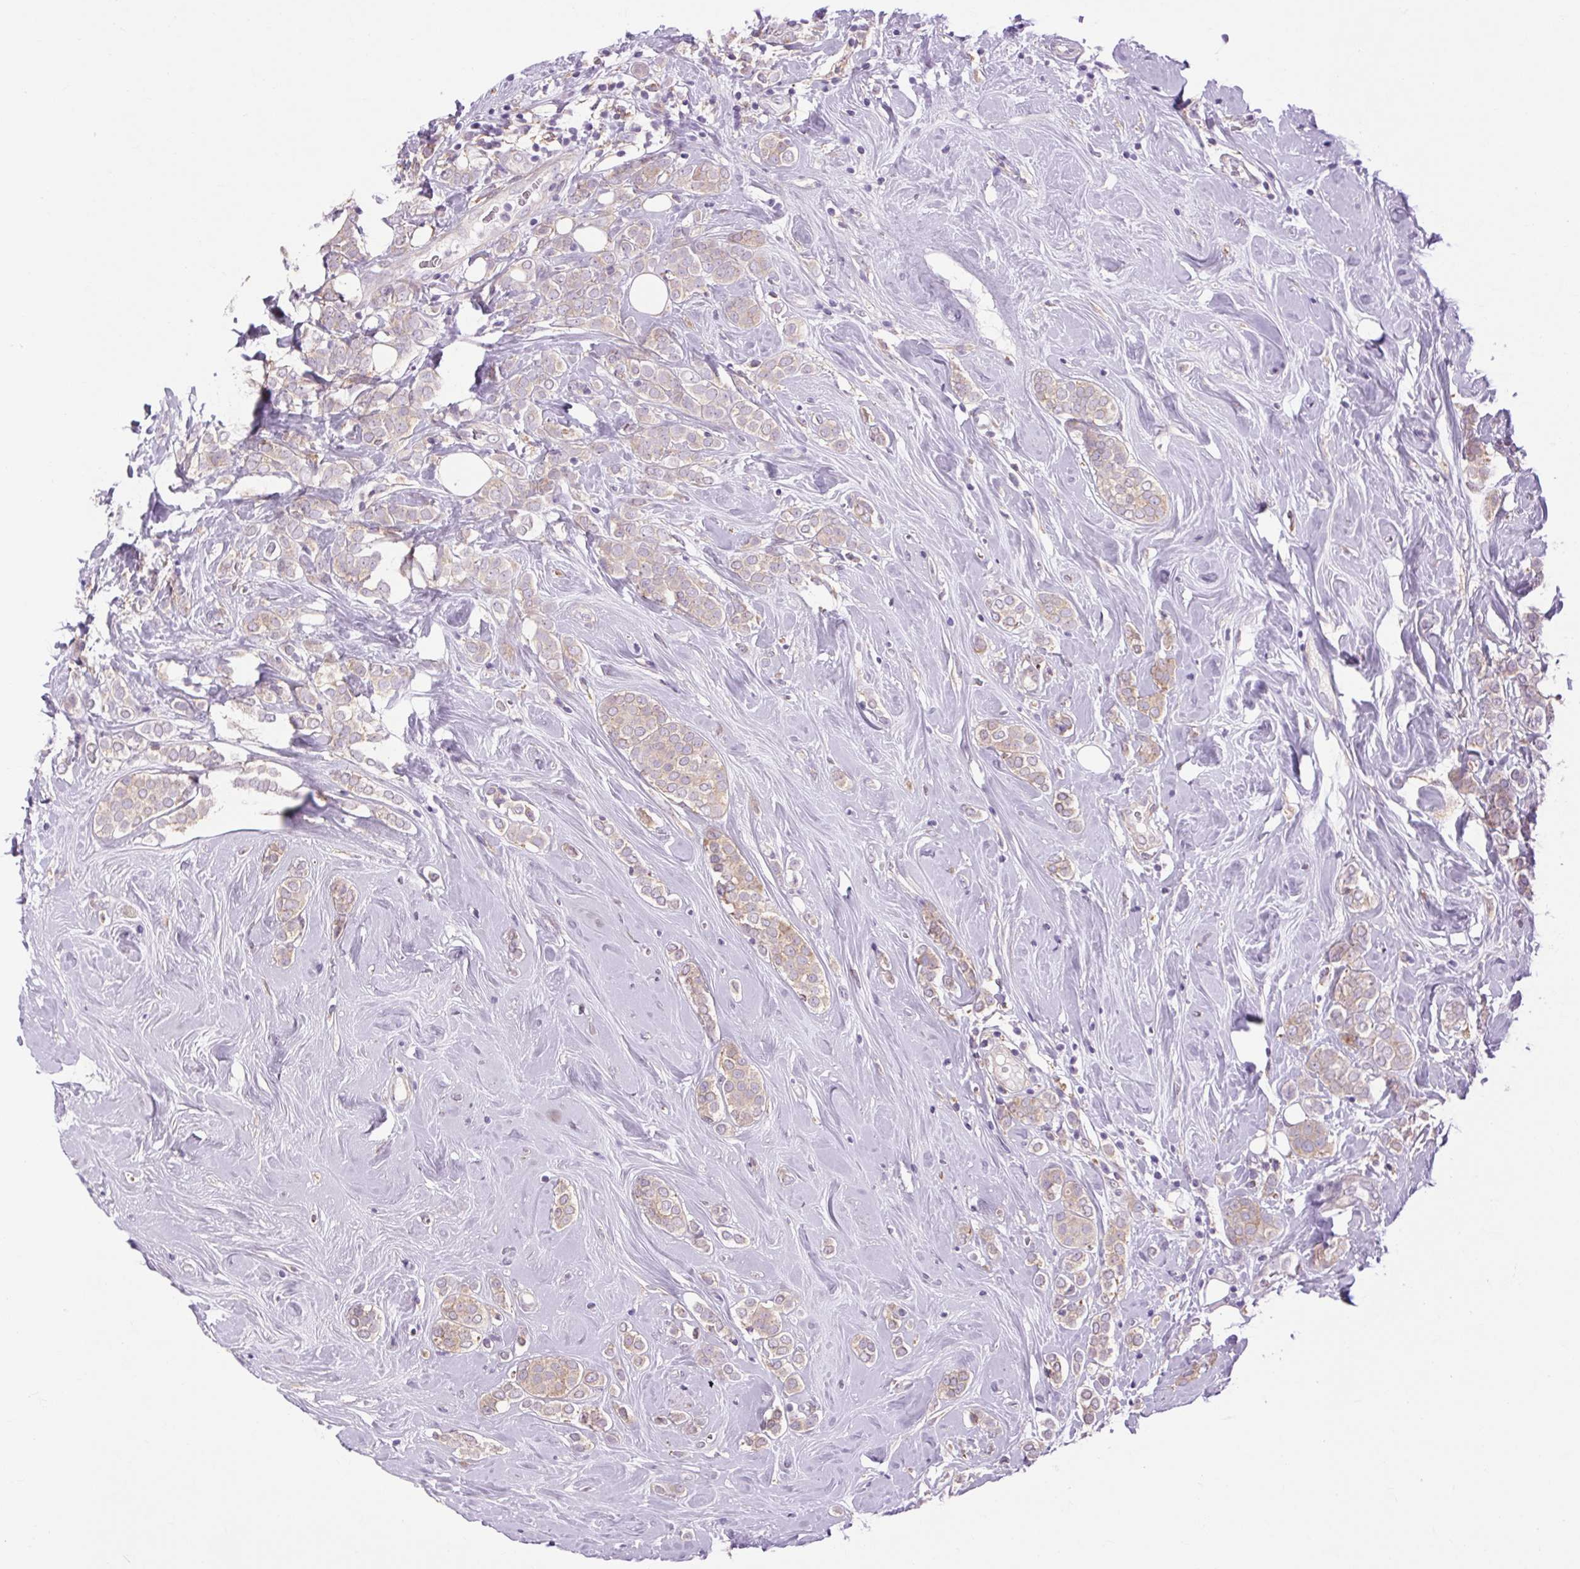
{"staining": {"intensity": "weak", "quantity": "<25%", "location": "cytoplasmic/membranous"}, "tissue": "breast cancer", "cell_type": "Tumor cells", "image_type": "cancer", "snomed": [{"axis": "morphology", "description": "Lobular carcinoma"}, {"axis": "topography", "description": "Breast"}], "caption": "A high-resolution micrograph shows immunohistochemistry staining of breast lobular carcinoma, which exhibits no significant expression in tumor cells.", "gene": "SOWAHC", "patient": {"sex": "female", "age": 49}}